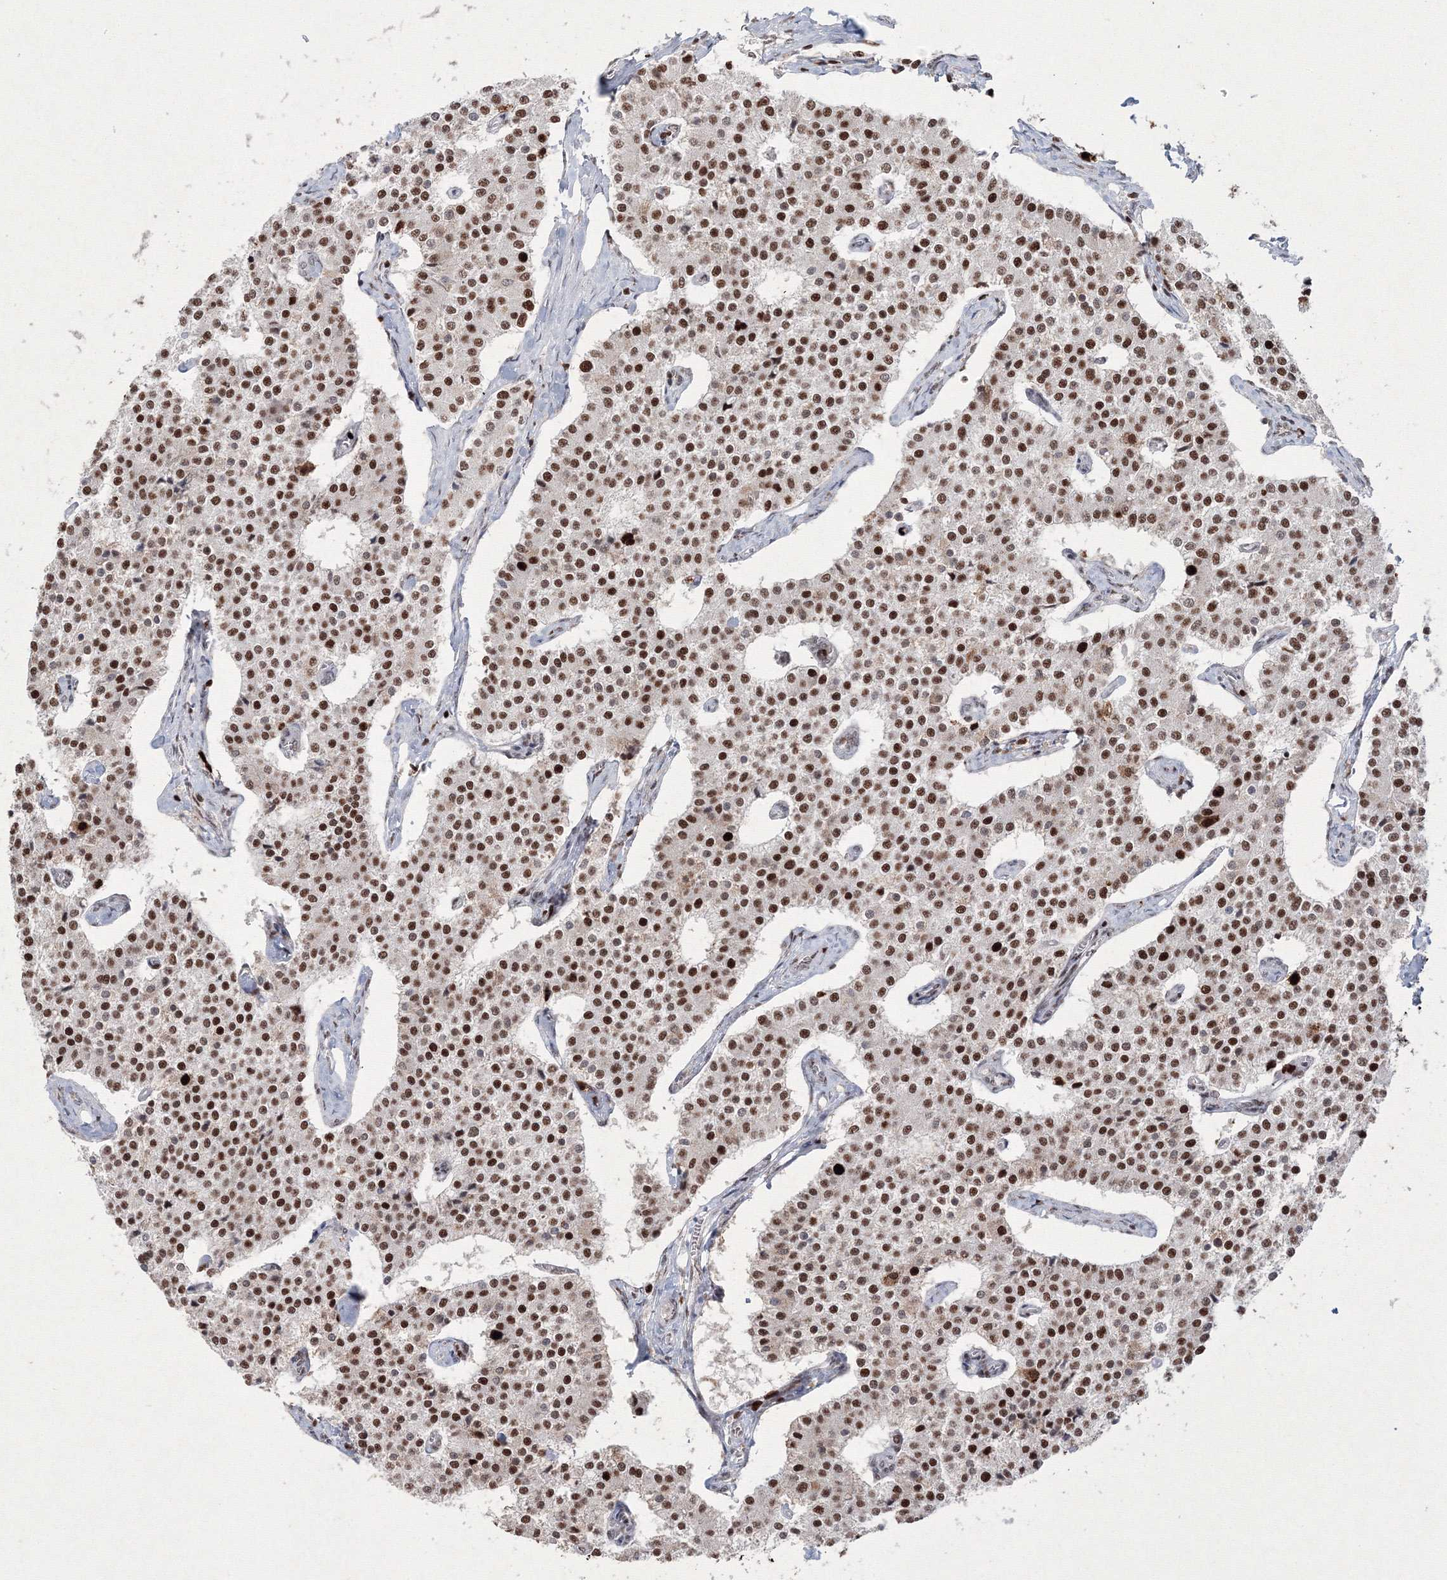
{"staining": {"intensity": "moderate", "quantity": ">75%", "location": "nuclear"}, "tissue": "carcinoid", "cell_type": "Tumor cells", "image_type": "cancer", "snomed": [{"axis": "morphology", "description": "Carcinoid, malignant, NOS"}, {"axis": "topography", "description": "Colon"}], "caption": "Human carcinoid stained for a protein (brown) demonstrates moderate nuclear positive staining in about >75% of tumor cells.", "gene": "LIG1", "patient": {"sex": "female", "age": 52}}